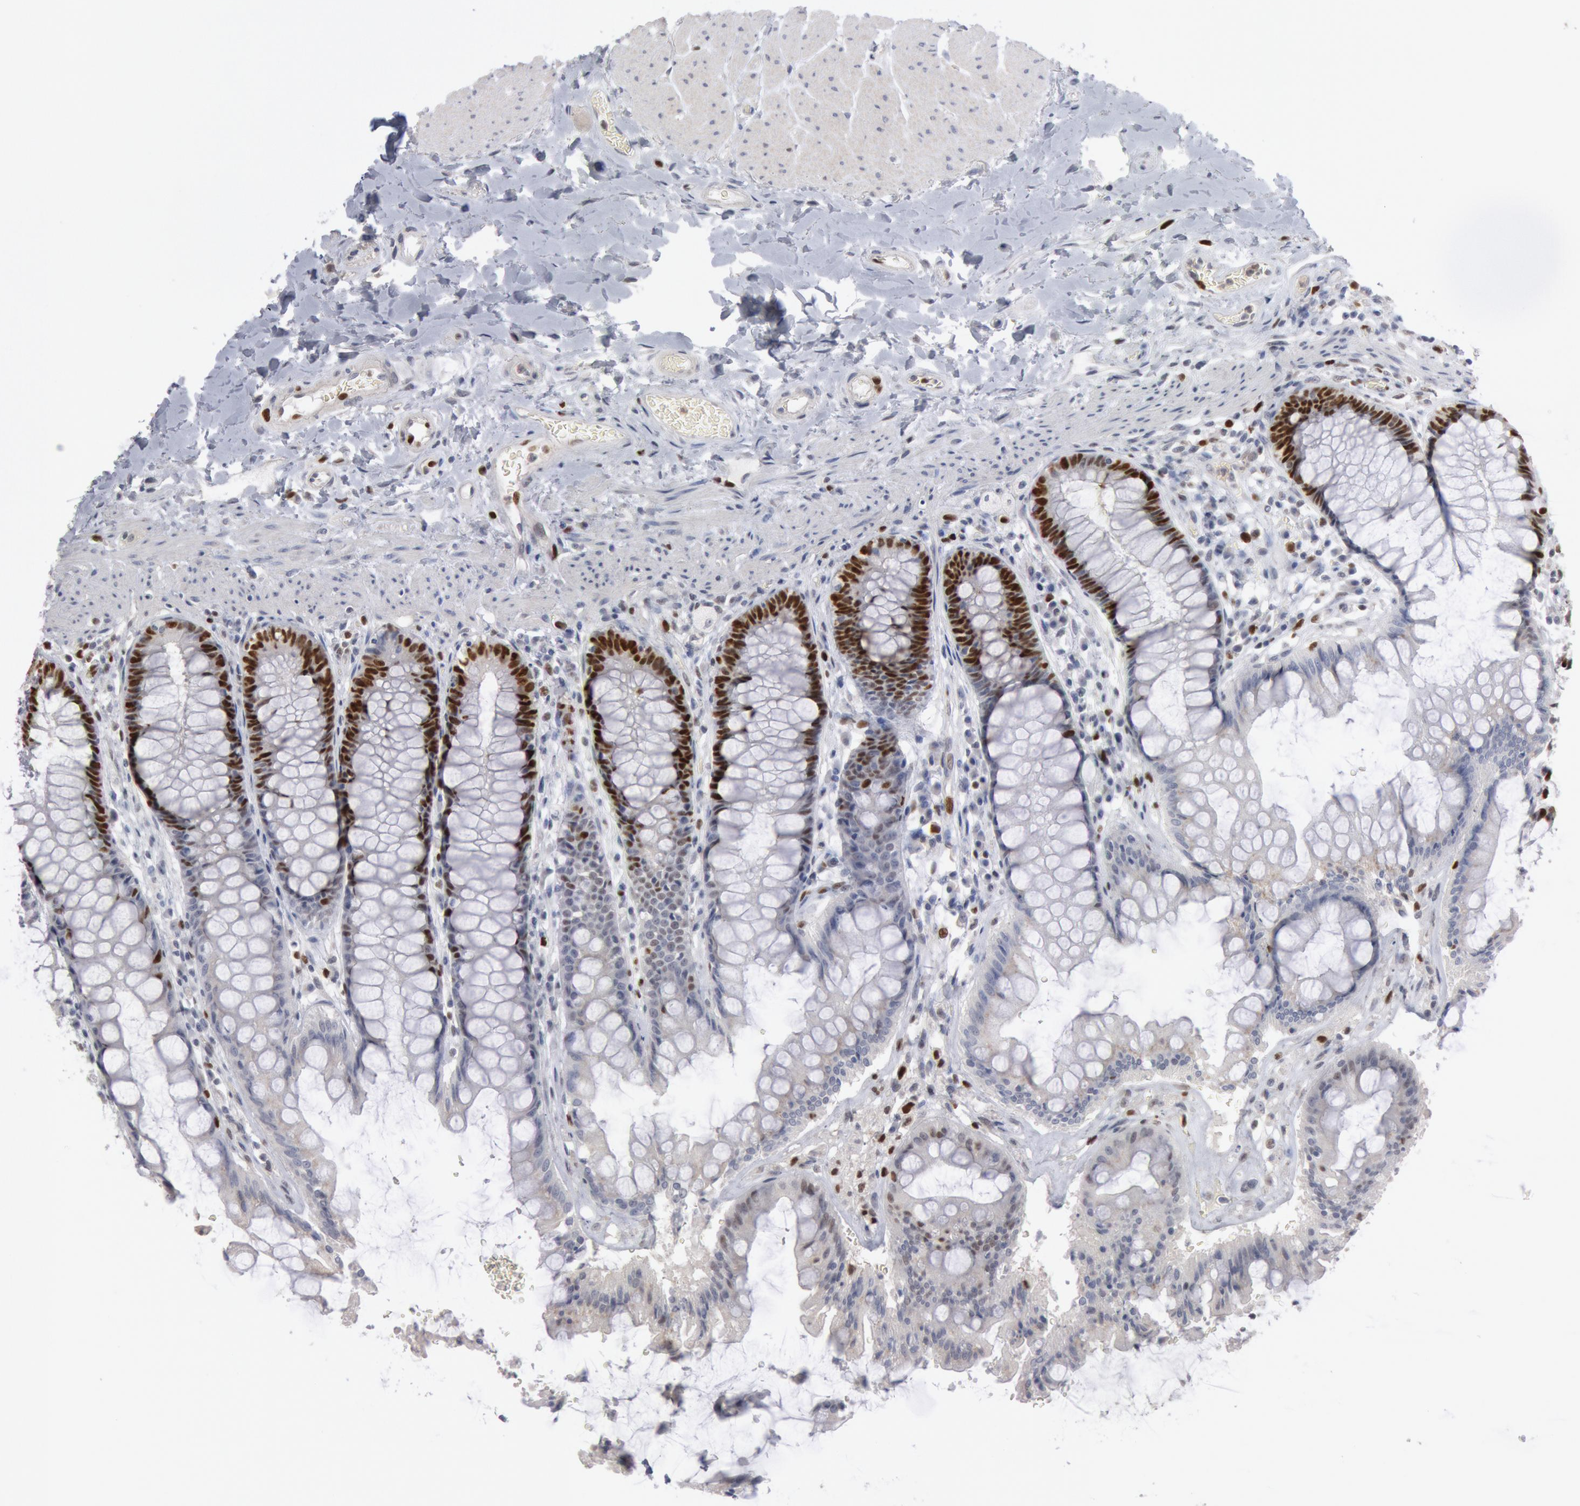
{"staining": {"intensity": "strong", "quantity": ">75%", "location": "nuclear"}, "tissue": "rectum", "cell_type": "Glandular cells", "image_type": "normal", "snomed": [{"axis": "morphology", "description": "Normal tissue, NOS"}, {"axis": "topography", "description": "Rectum"}], "caption": "Immunohistochemistry photomicrograph of normal rectum: rectum stained using immunohistochemistry shows high levels of strong protein expression localized specifically in the nuclear of glandular cells, appearing as a nuclear brown color.", "gene": "WDHD1", "patient": {"sex": "female", "age": 46}}